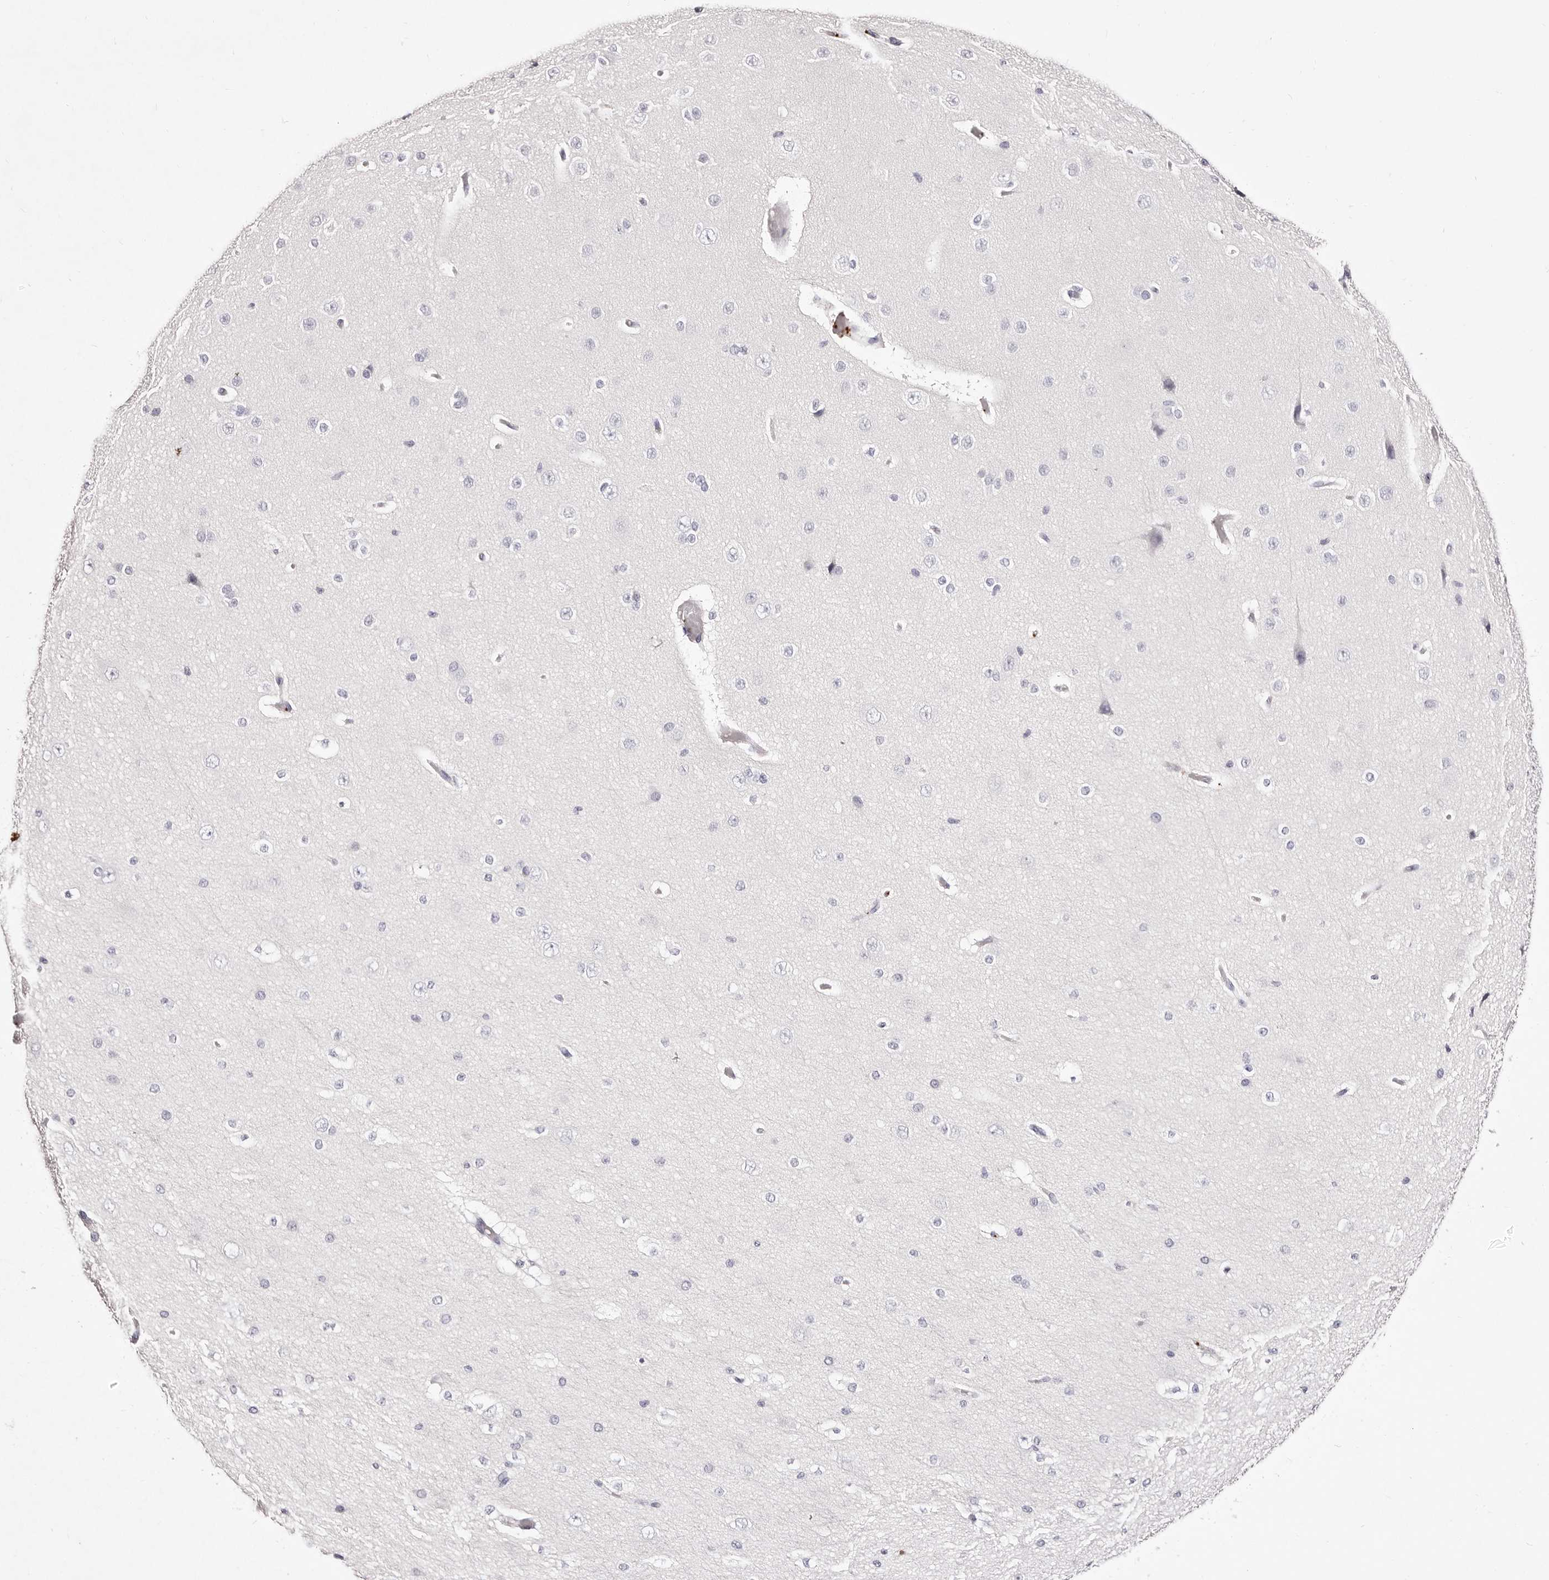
{"staining": {"intensity": "negative", "quantity": "none", "location": "none"}, "tissue": "cerebral cortex", "cell_type": "Endothelial cells", "image_type": "normal", "snomed": [{"axis": "morphology", "description": "Normal tissue, NOS"}, {"axis": "morphology", "description": "Developmental malformation"}, {"axis": "topography", "description": "Cerebral cortex"}], "caption": "IHC histopathology image of unremarkable cerebral cortex: human cerebral cortex stained with DAB demonstrates no significant protein expression in endothelial cells.", "gene": "PF4", "patient": {"sex": "female", "age": 30}}